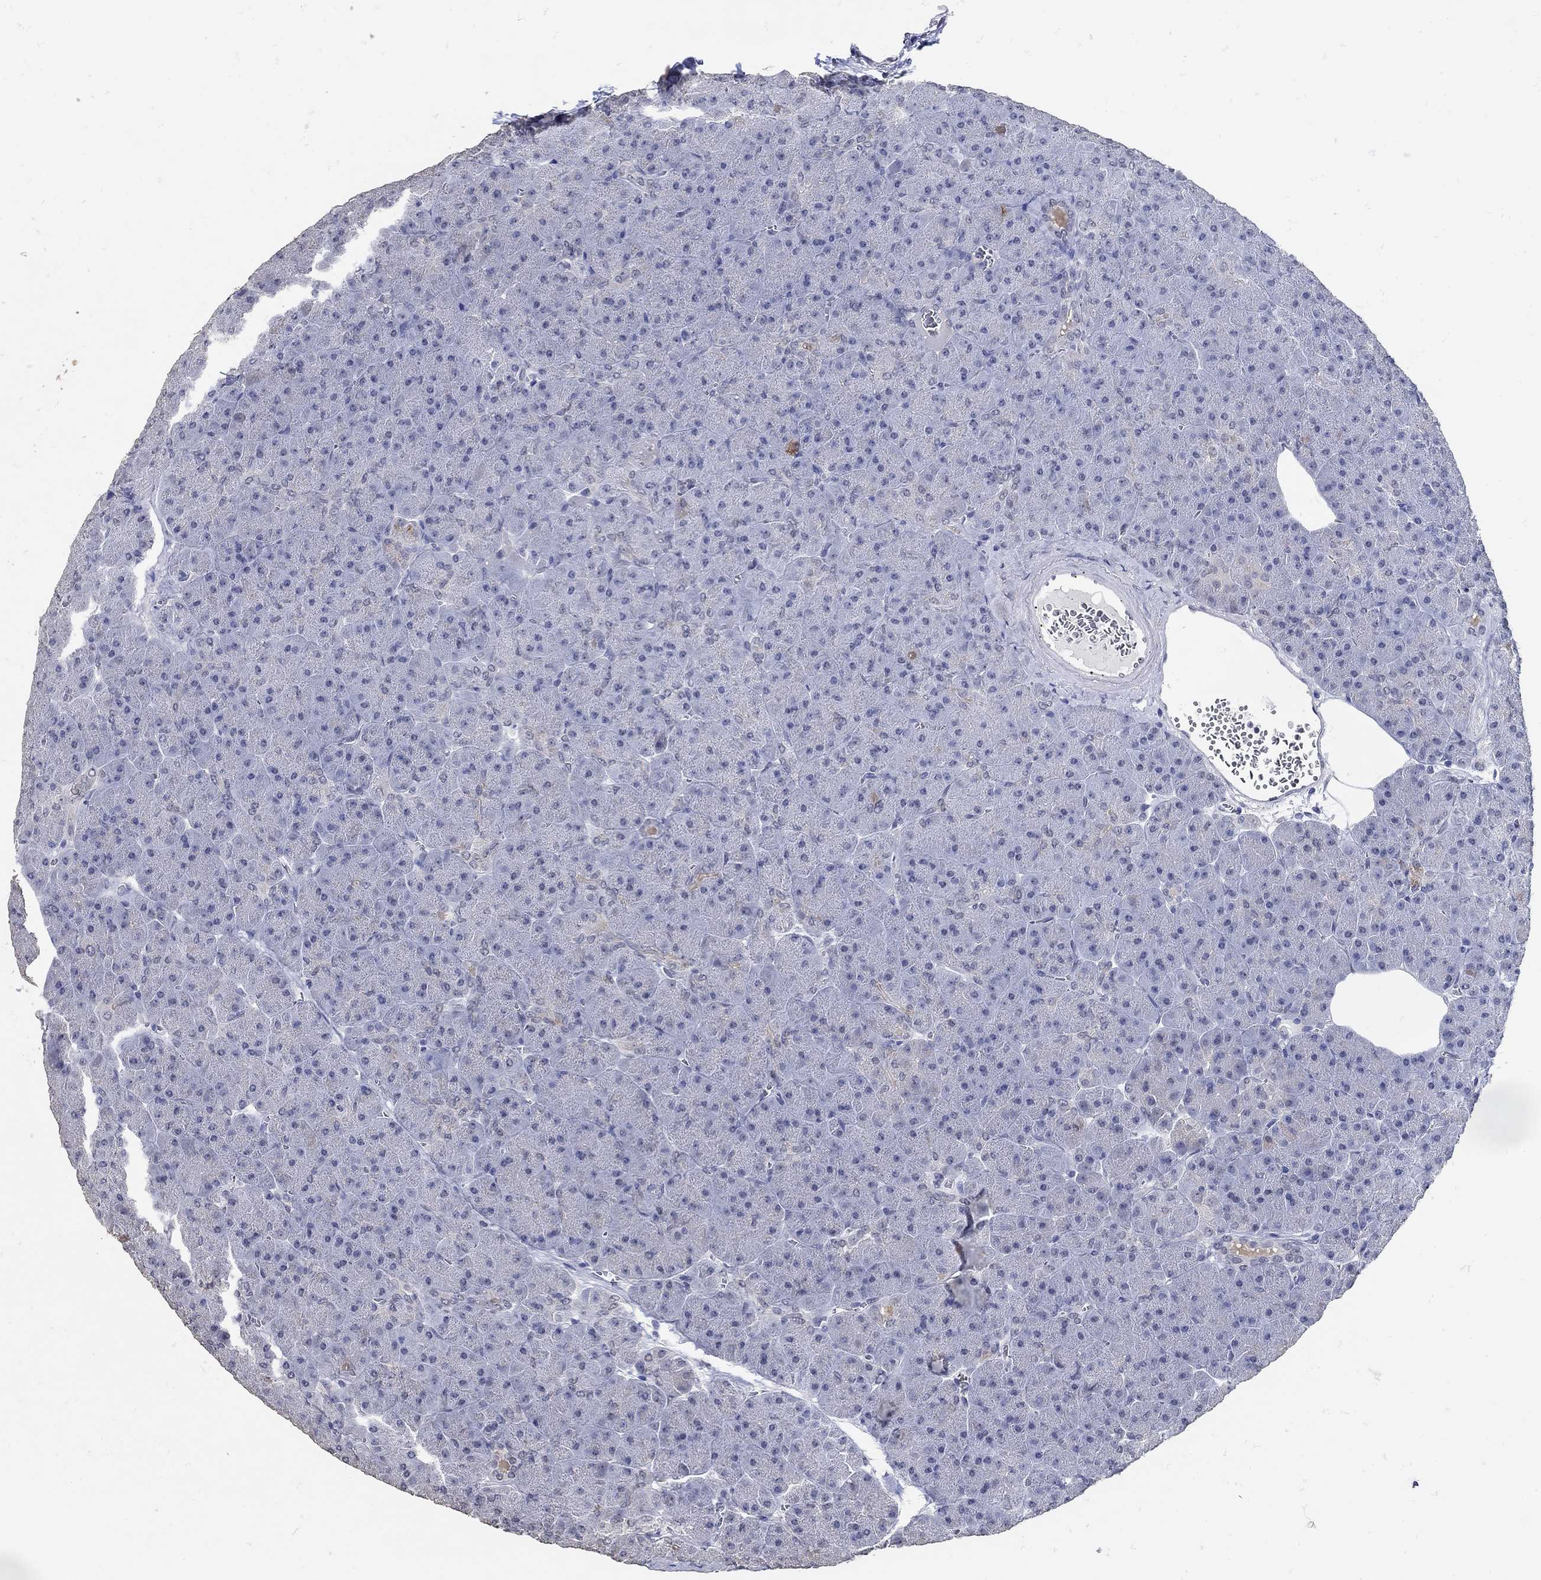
{"staining": {"intensity": "negative", "quantity": "none", "location": "none"}, "tissue": "pancreas", "cell_type": "Exocrine glandular cells", "image_type": "normal", "snomed": [{"axis": "morphology", "description": "Normal tissue, NOS"}, {"axis": "topography", "description": "Pancreas"}], "caption": "The image displays no staining of exocrine glandular cells in benign pancreas.", "gene": "KCNN3", "patient": {"sex": "male", "age": 61}}